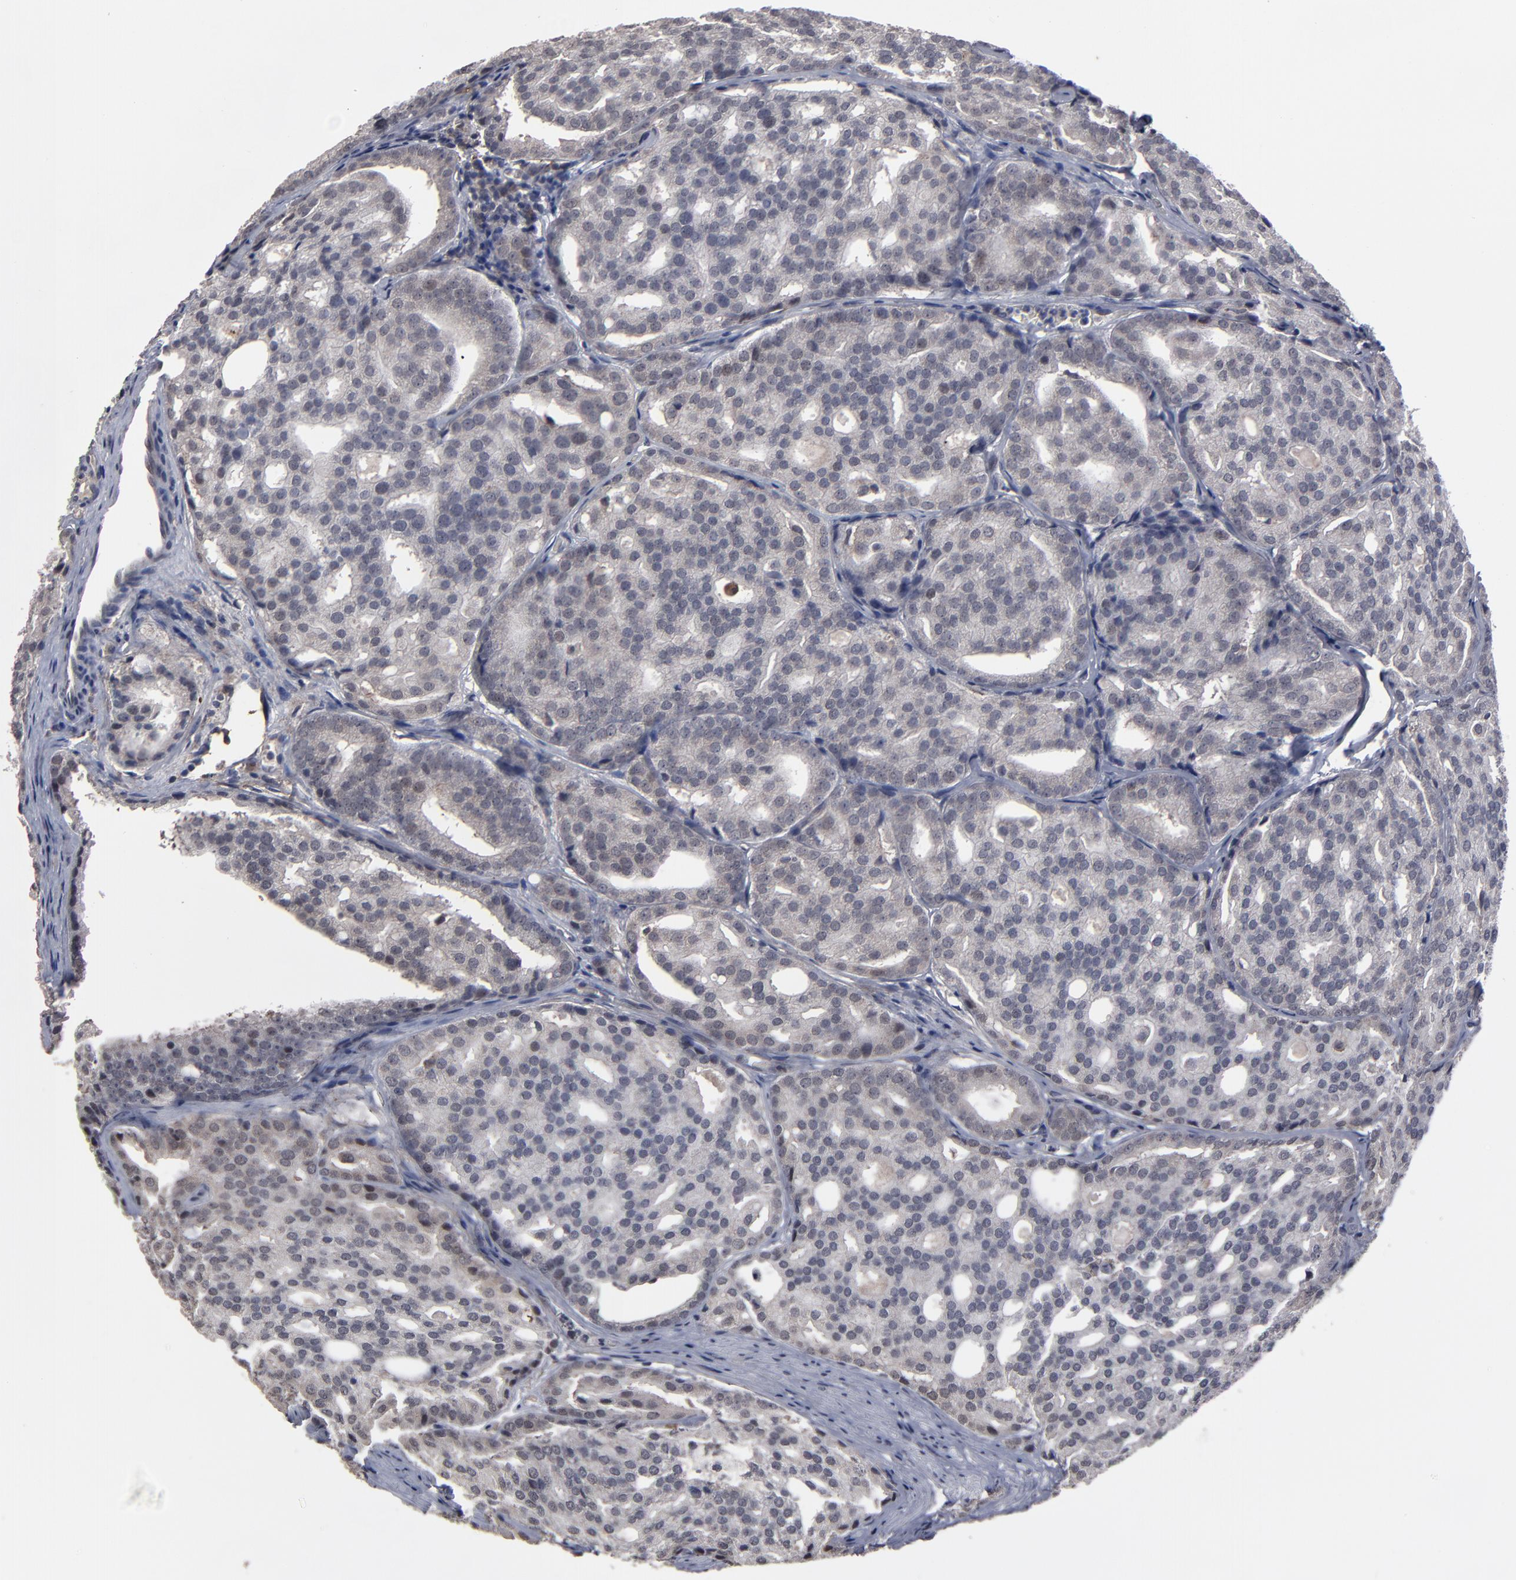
{"staining": {"intensity": "weak", "quantity": "25%-75%", "location": "cytoplasmic/membranous,nuclear"}, "tissue": "prostate cancer", "cell_type": "Tumor cells", "image_type": "cancer", "snomed": [{"axis": "morphology", "description": "Adenocarcinoma, High grade"}, {"axis": "topography", "description": "Prostate"}], "caption": "Protein expression analysis of human prostate cancer (high-grade adenocarcinoma) reveals weak cytoplasmic/membranous and nuclear expression in about 25%-75% of tumor cells.", "gene": "SLC22A17", "patient": {"sex": "male", "age": 64}}